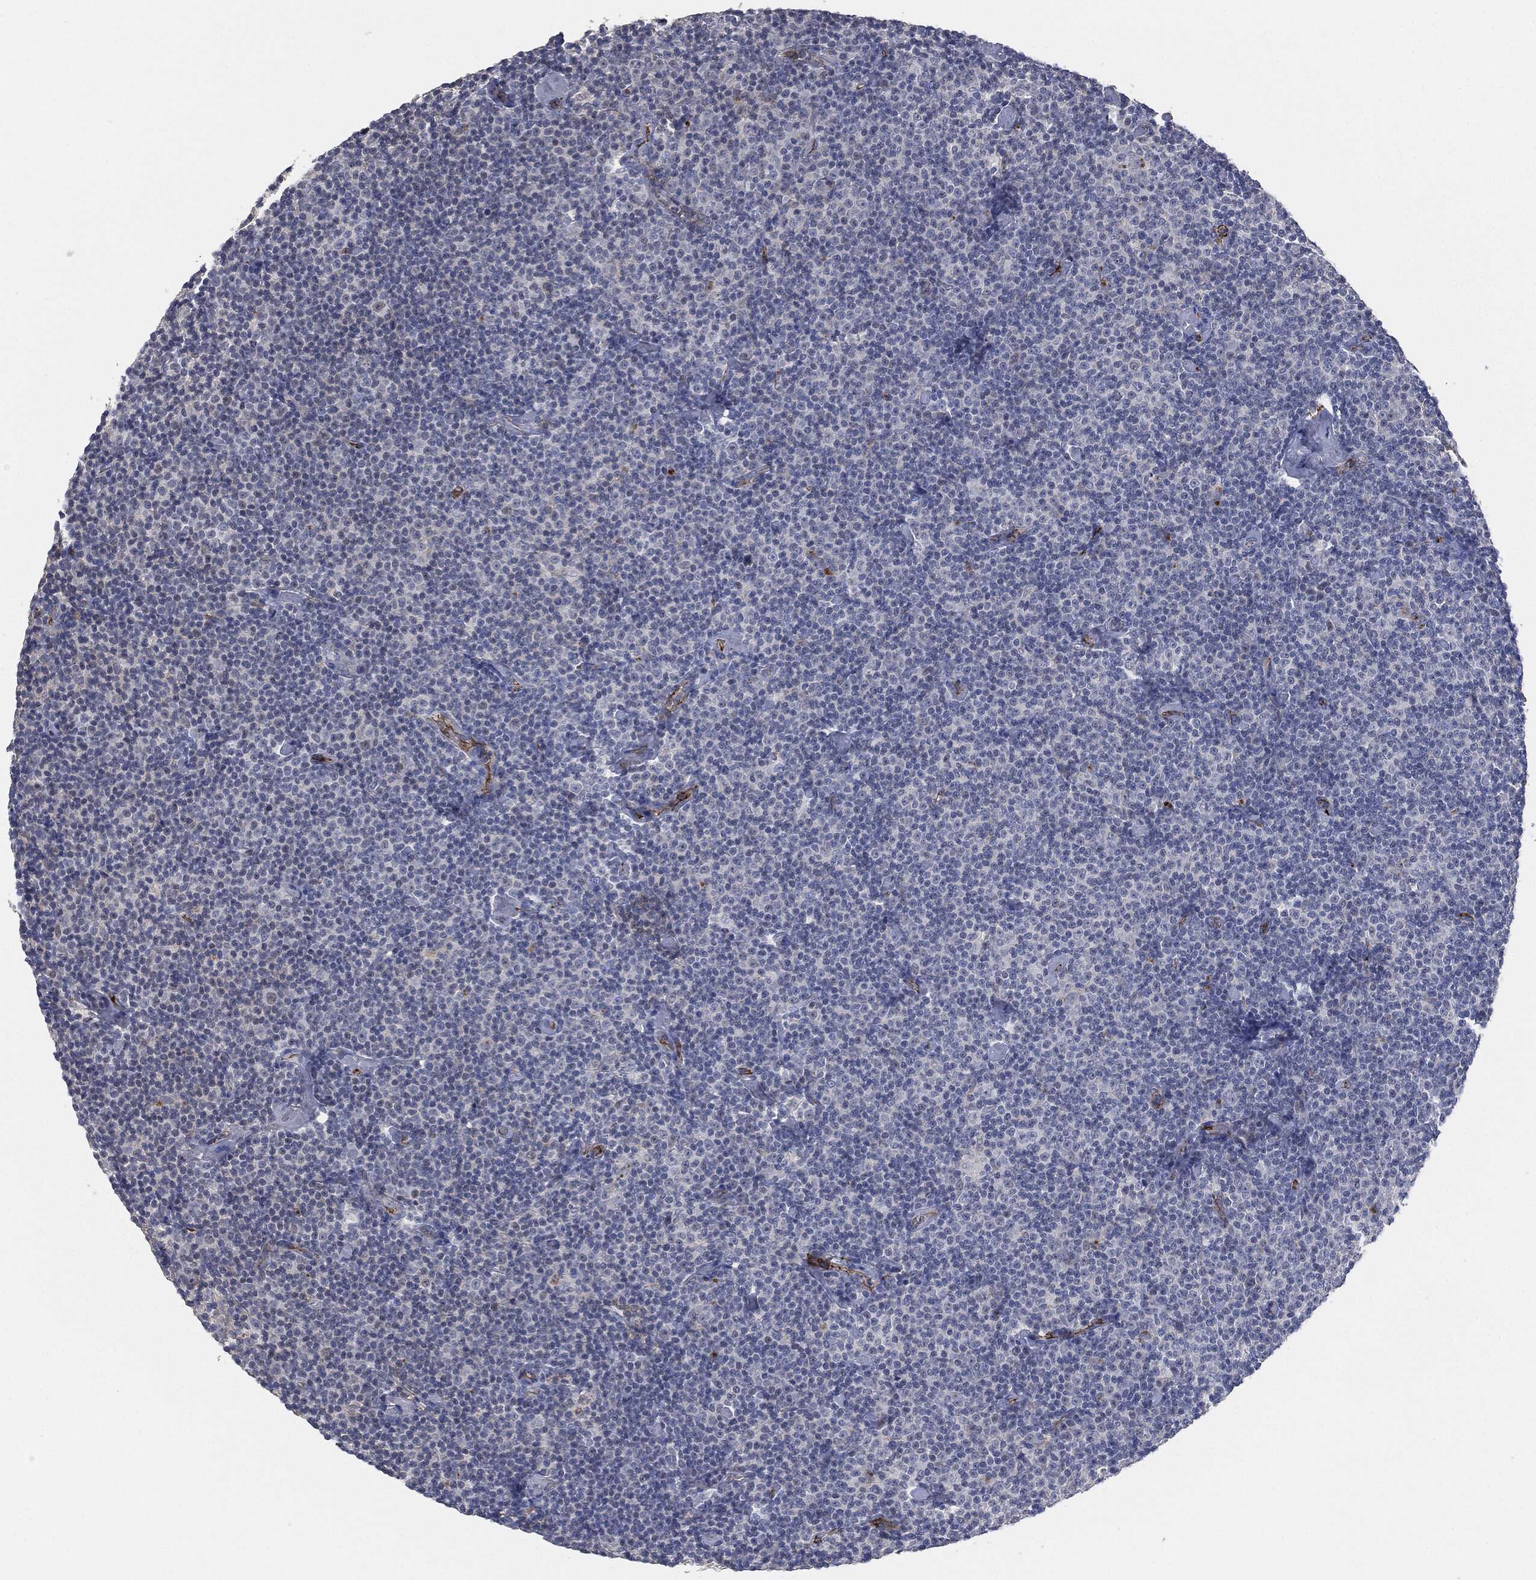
{"staining": {"intensity": "negative", "quantity": "none", "location": "none"}, "tissue": "lymphoma", "cell_type": "Tumor cells", "image_type": "cancer", "snomed": [{"axis": "morphology", "description": "Malignant lymphoma, non-Hodgkin's type, Low grade"}, {"axis": "topography", "description": "Lymph node"}], "caption": "Immunohistochemical staining of low-grade malignant lymphoma, non-Hodgkin's type shows no significant staining in tumor cells.", "gene": "APOB", "patient": {"sex": "male", "age": 81}}